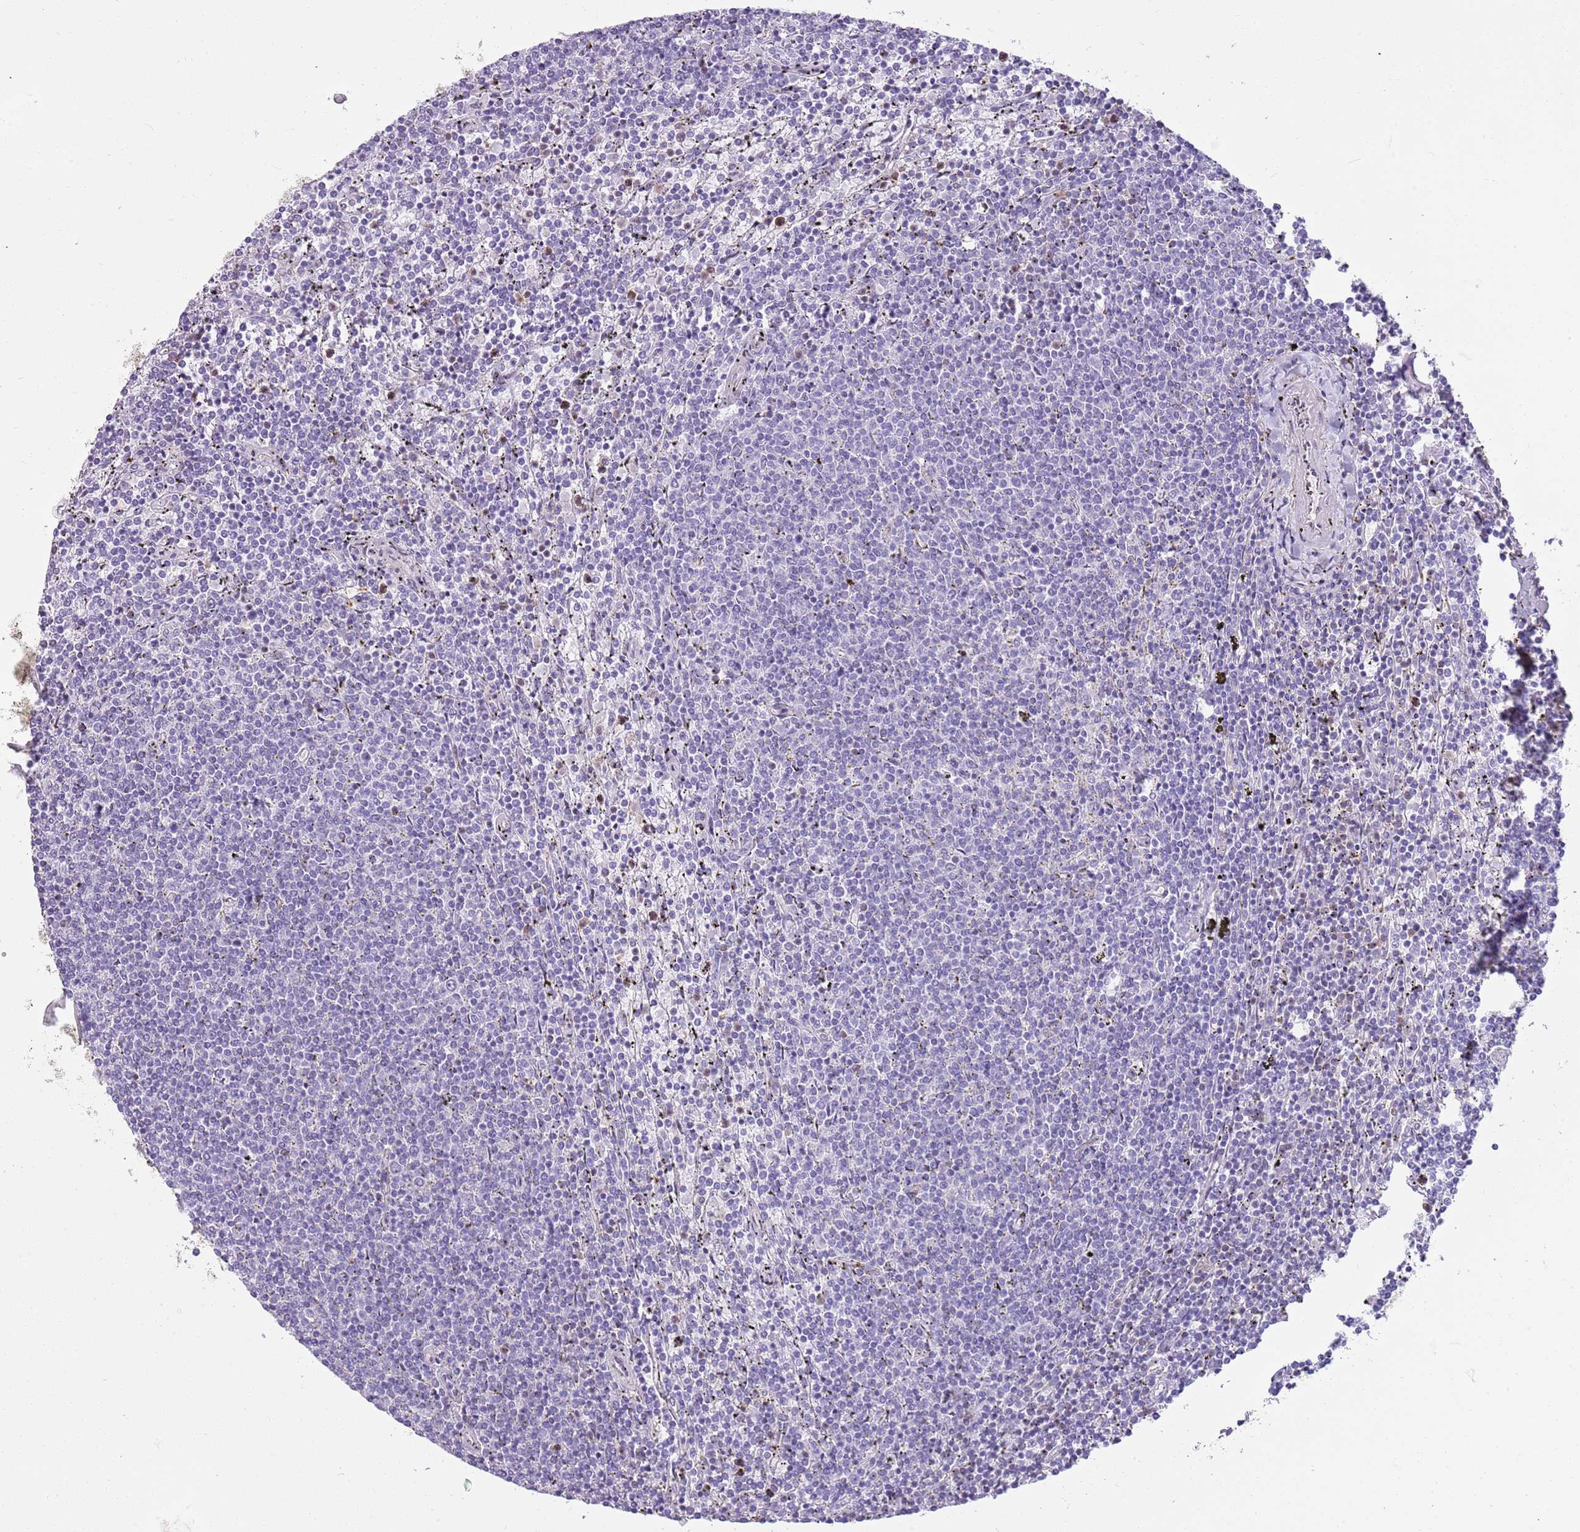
{"staining": {"intensity": "negative", "quantity": "none", "location": "none"}, "tissue": "lymphoma", "cell_type": "Tumor cells", "image_type": "cancer", "snomed": [{"axis": "morphology", "description": "Malignant lymphoma, non-Hodgkin's type, Low grade"}, {"axis": "topography", "description": "Spleen"}], "caption": "This is an IHC photomicrograph of low-grade malignant lymphoma, non-Hodgkin's type. There is no positivity in tumor cells.", "gene": "DHX32", "patient": {"sex": "female", "age": 50}}